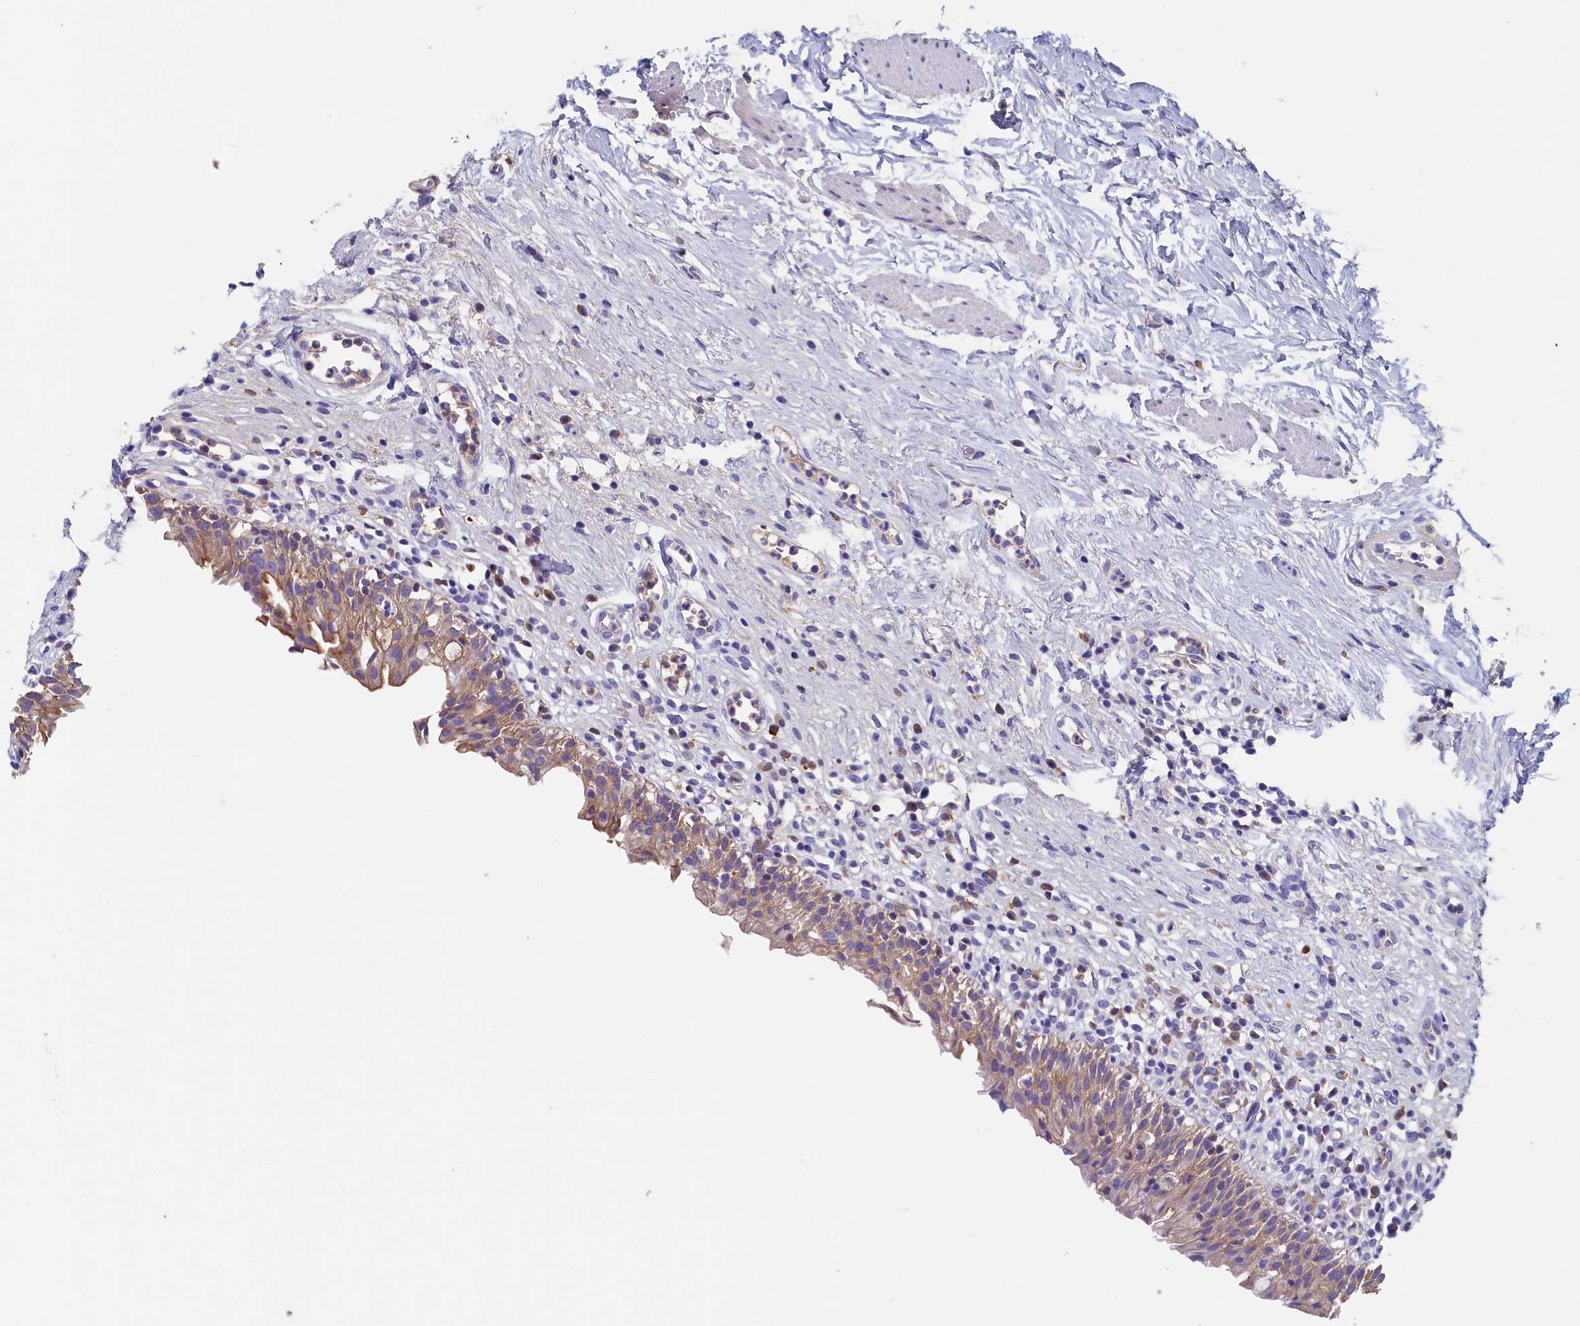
{"staining": {"intensity": "moderate", "quantity": ">75%", "location": "cytoplasmic/membranous"}, "tissue": "urinary bladder", "cell_type": "Urothelial cells", "image_type": "normal", "snomed": [{"axis": "morphology", "description": "Normal tissue, NOS"}, {"axis": "morphology", "description": "Inflammation, NOS"}, {"axis": "topography", "description": "Urinary bladder"}], "caption": "About >75% of urothelial cells in benign human urinary bladder display moderate cytoplasmic/membranous protein staining as visualized by brown immunohistochemical staining.", "gene": "GUCA1C", "patient": {"sex": "male", "age": 63}}